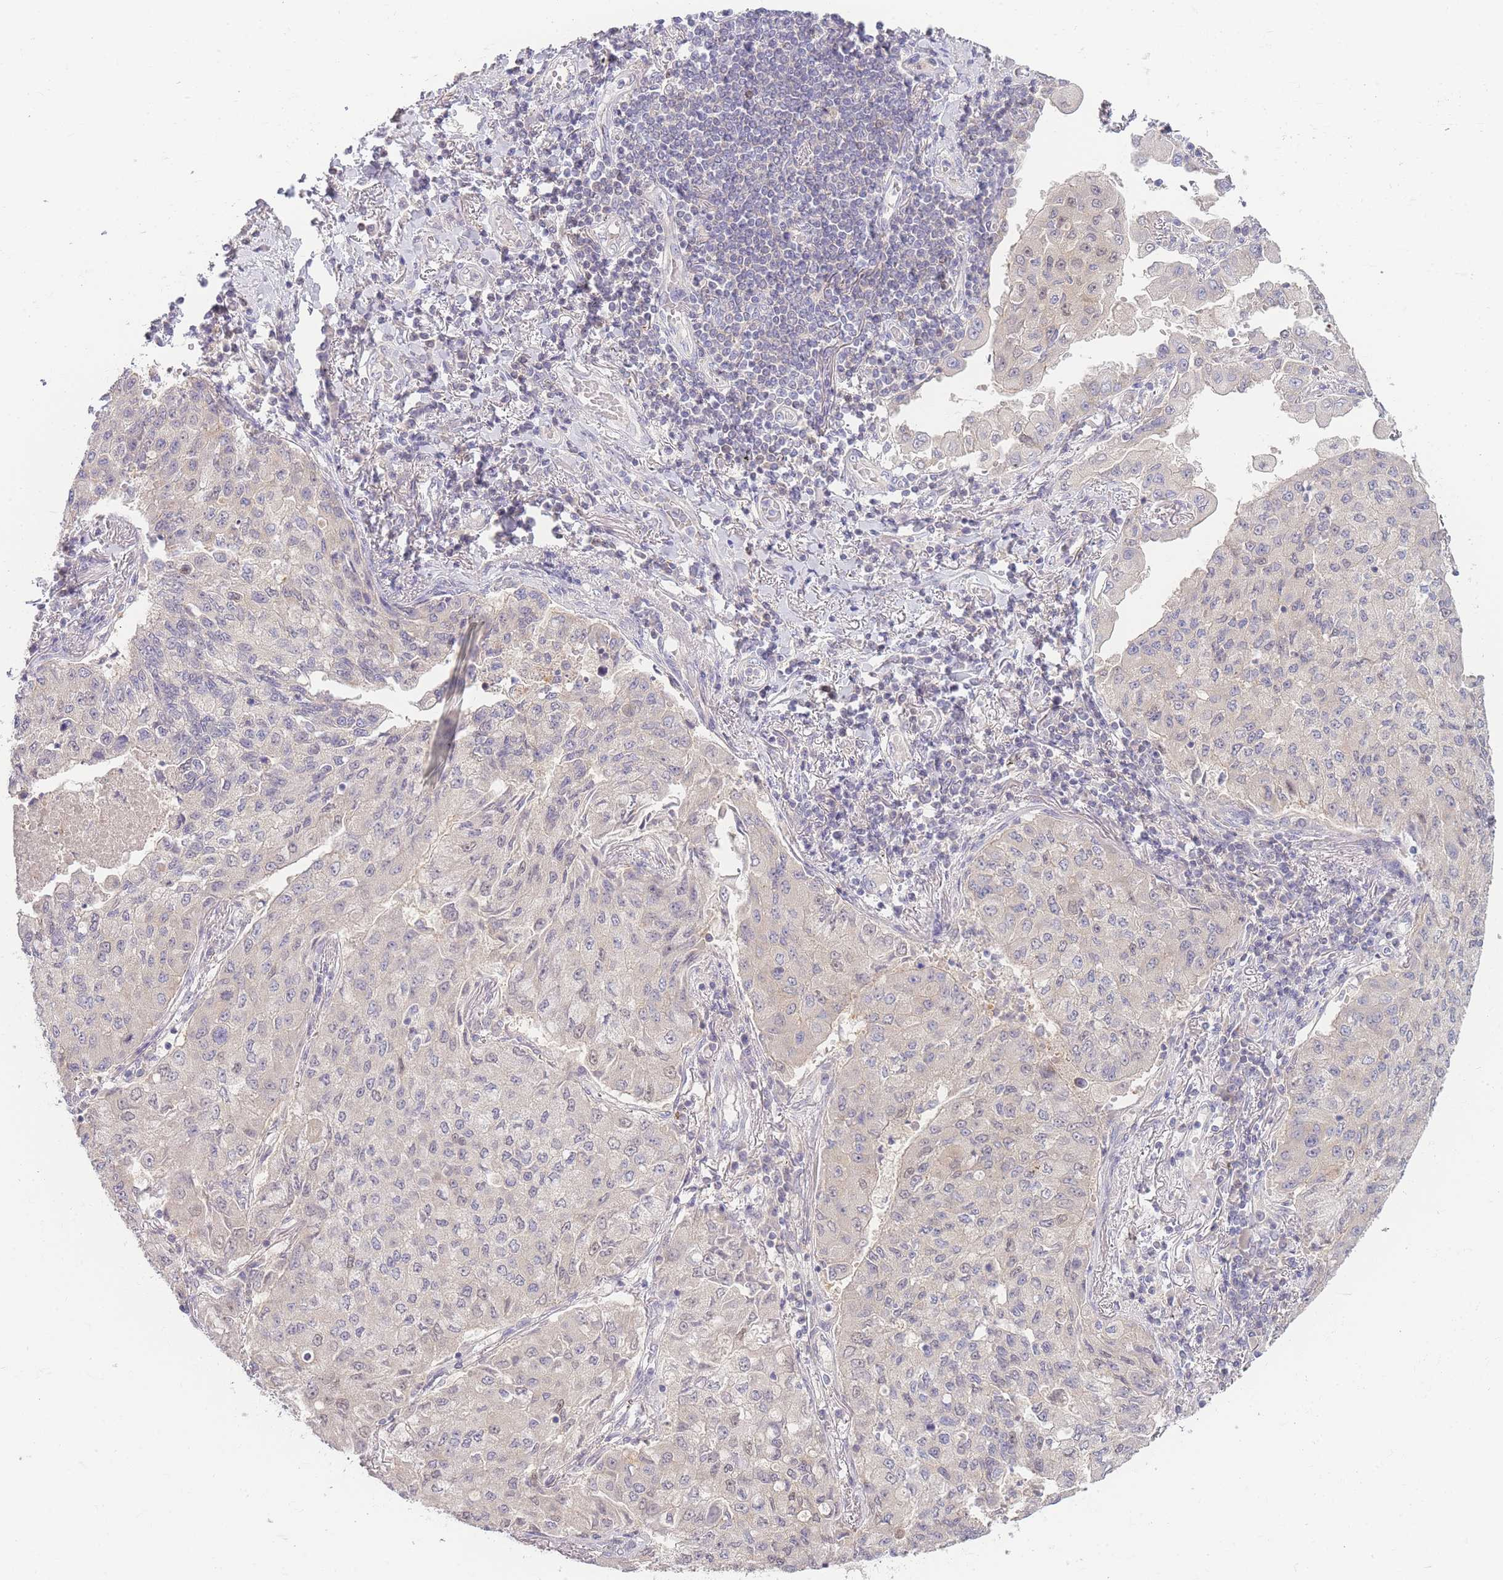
{"staining": {"intensity": "negative", "quantity": "none", "location": "none"}, "tissue": "lung cancer", "cell_type": "Tumor cells", "image_type": "cancer", "snomed": [{"axis": "morphology", "description": "Squamous cell carcinoma, NOS"}, {"axis": "topography", "description": "Lung"}], "caption": "Photomicrograph shows no significant protein positivity in tumor cells of lung cancer (squamous cell carcinoma).", "gene": "SPHKAP", "patient": {"sex": "male", "age": 74}}